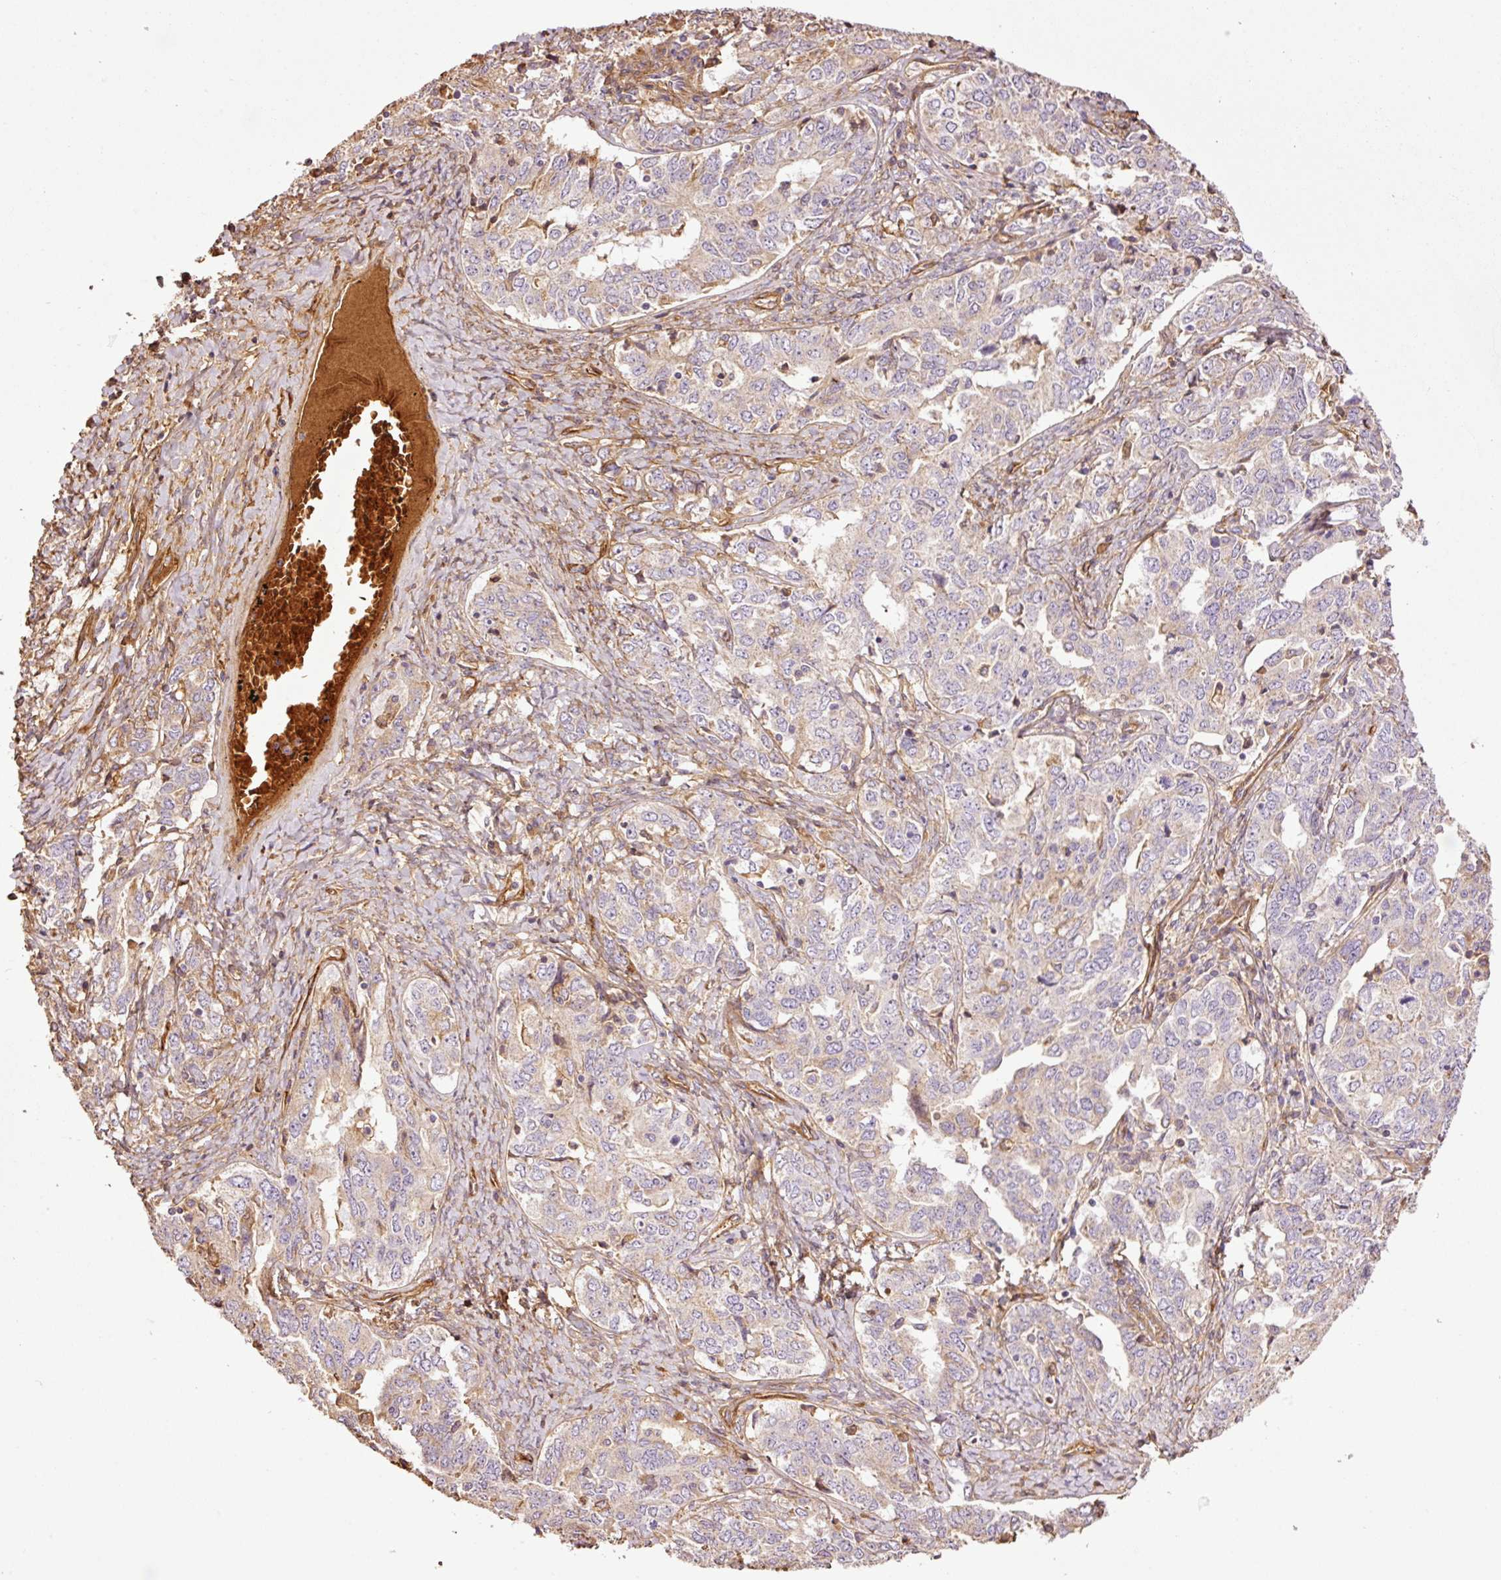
{"staining": {"intensity": "negative", "quantity": "none", "location": "none"}, "tissue": "ovarian cancer", "cell_type": "Tumor cells", "image_type": "cancer", "snomed": [{"axis": "morphology", "description": "Carcinoma, endometroid"}, {"axis": "topography", "description": "Ovary"}], "caption": "This is a micrograph of immunohistochemistry (IHC) staining of ovarian endometroid carcinoma, which shows no expression in tumor cells.", "gene": "NID2", "patient": {"sex": "female", "age": 62}}